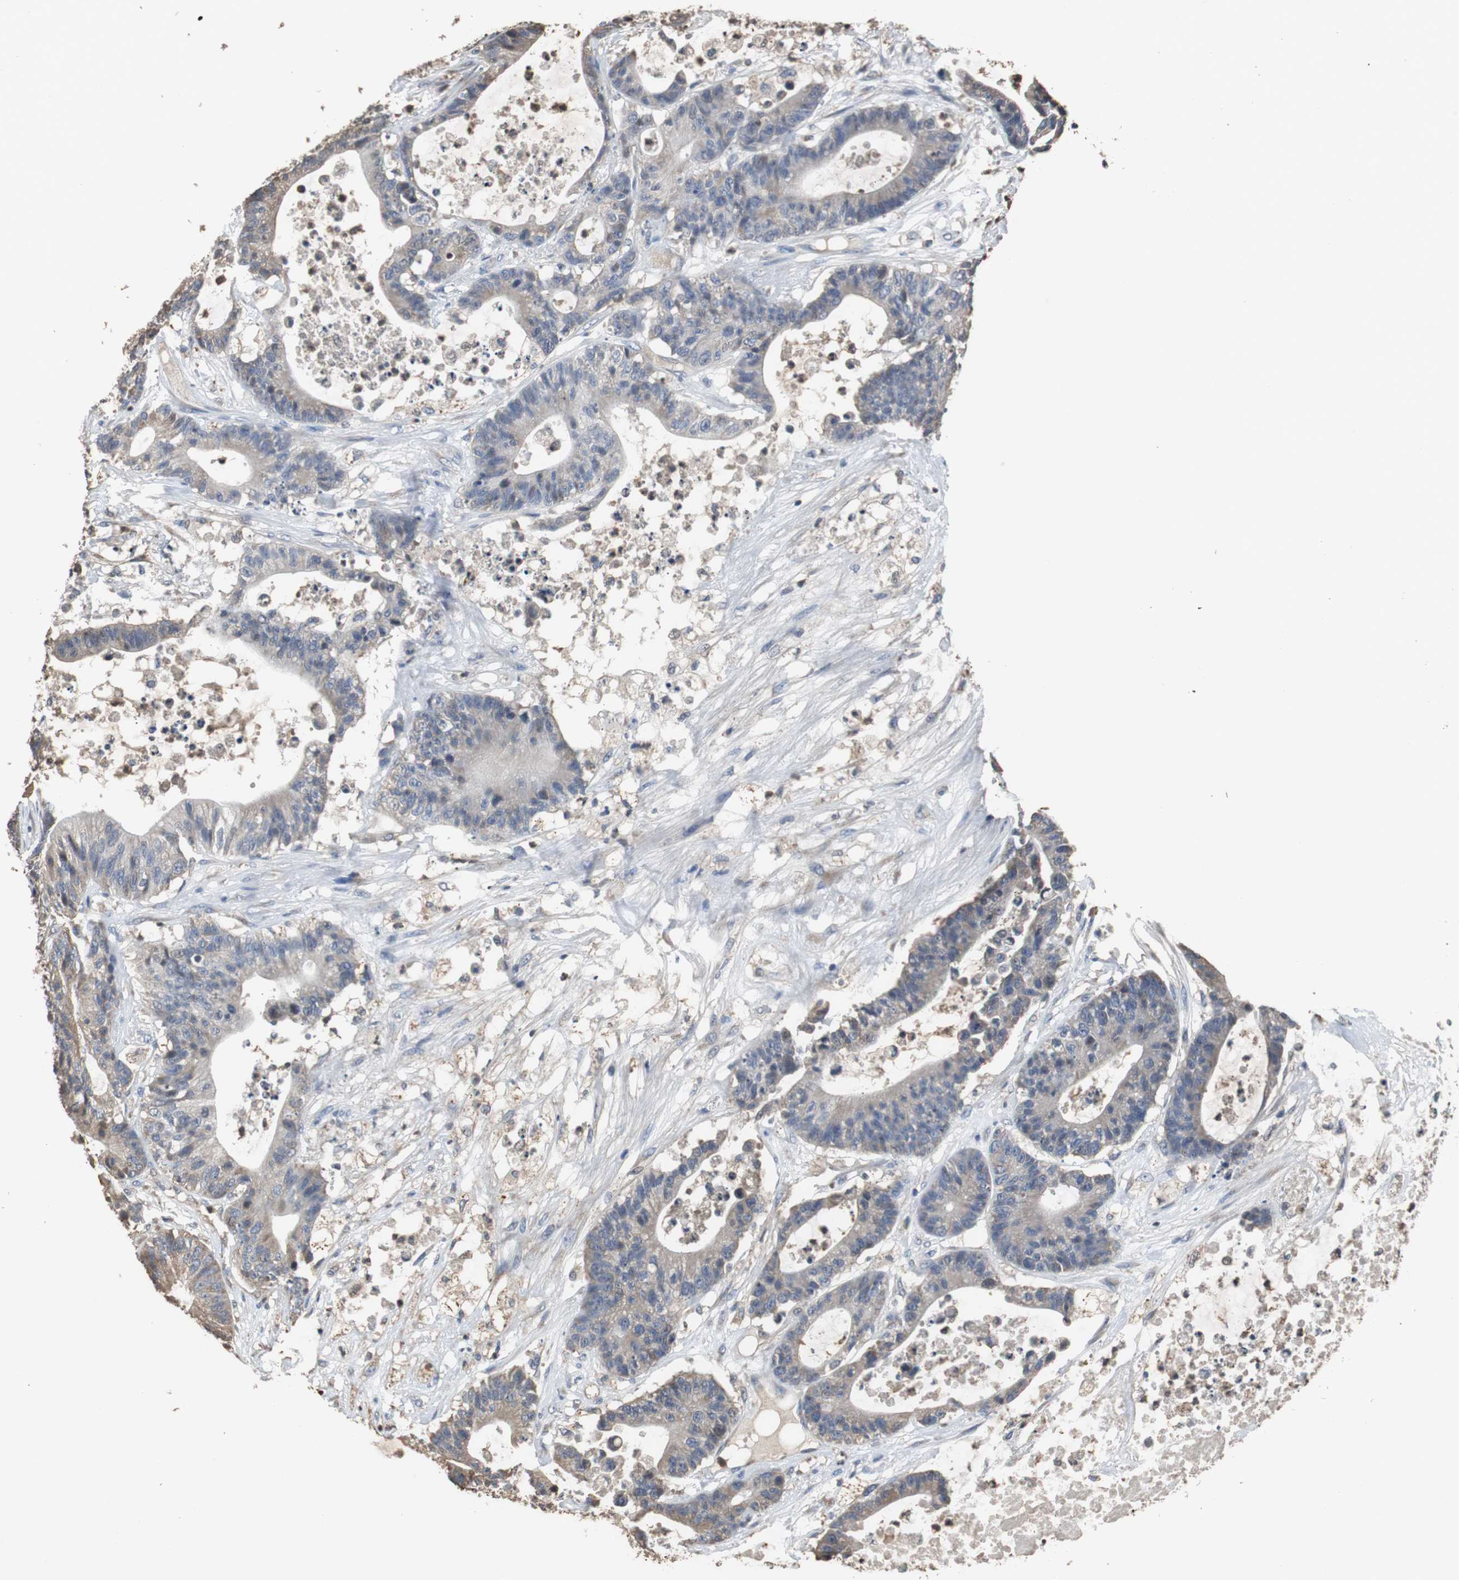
{"staining": {"intensity": "weak", "quantity": "<25%", "location": "cytoplasmic/membranous"}, "tissue": "colorectal cancer", "cell_type": "Tumor cells", "image_type": "cancer", "snomed": [{"axis": "morphology", "description": "Adenocarcinoma, NOS"}, {"axis": "topography", "description": "Colon"}], "caption": "A photomicrograph of human colorectal adenocarcinoma is negative for staining in tumor cells.", "gene": "SCIMP", "patient": {"sex": "female", "age": 84}}